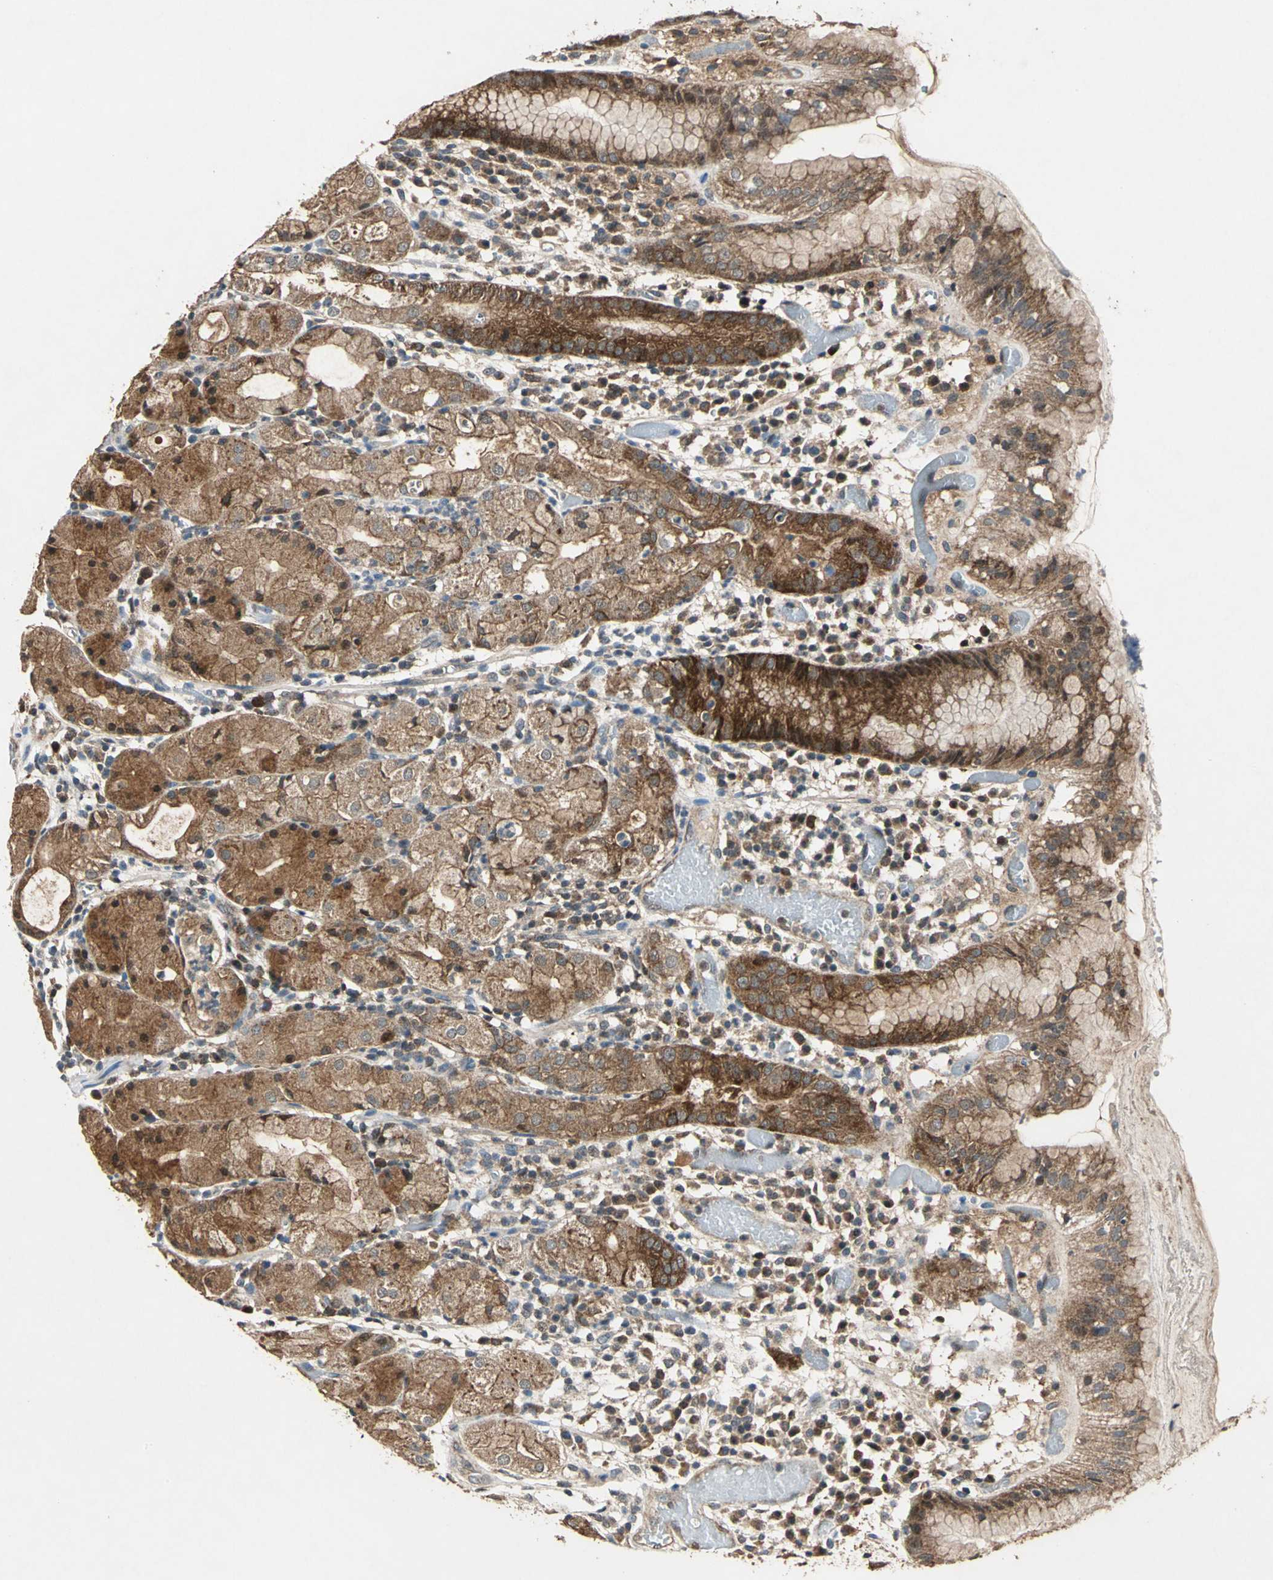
{"staining": {"intensity": "strong", "quantity": ">75%", "location": "cytoplasmic/membranous"}, "tissue": "stomach", "cell_type": "Glandular cells", "image_type": "normal", "snomed": [{"axis": "morphology", "description": "Normal tissue, NOS"}, {"axis": "topography", "description": "Stomach"}, {"axis": "topography", "description": "Stomach, lower"}], "caption": "Immunohistochemical staining of normal stomach reveals high levels of strong cytoplasmic/membranous expression in about >75% of glandular cells.", "gene": "AHSA1", "patient": {"sex": "female", "age": 75}}